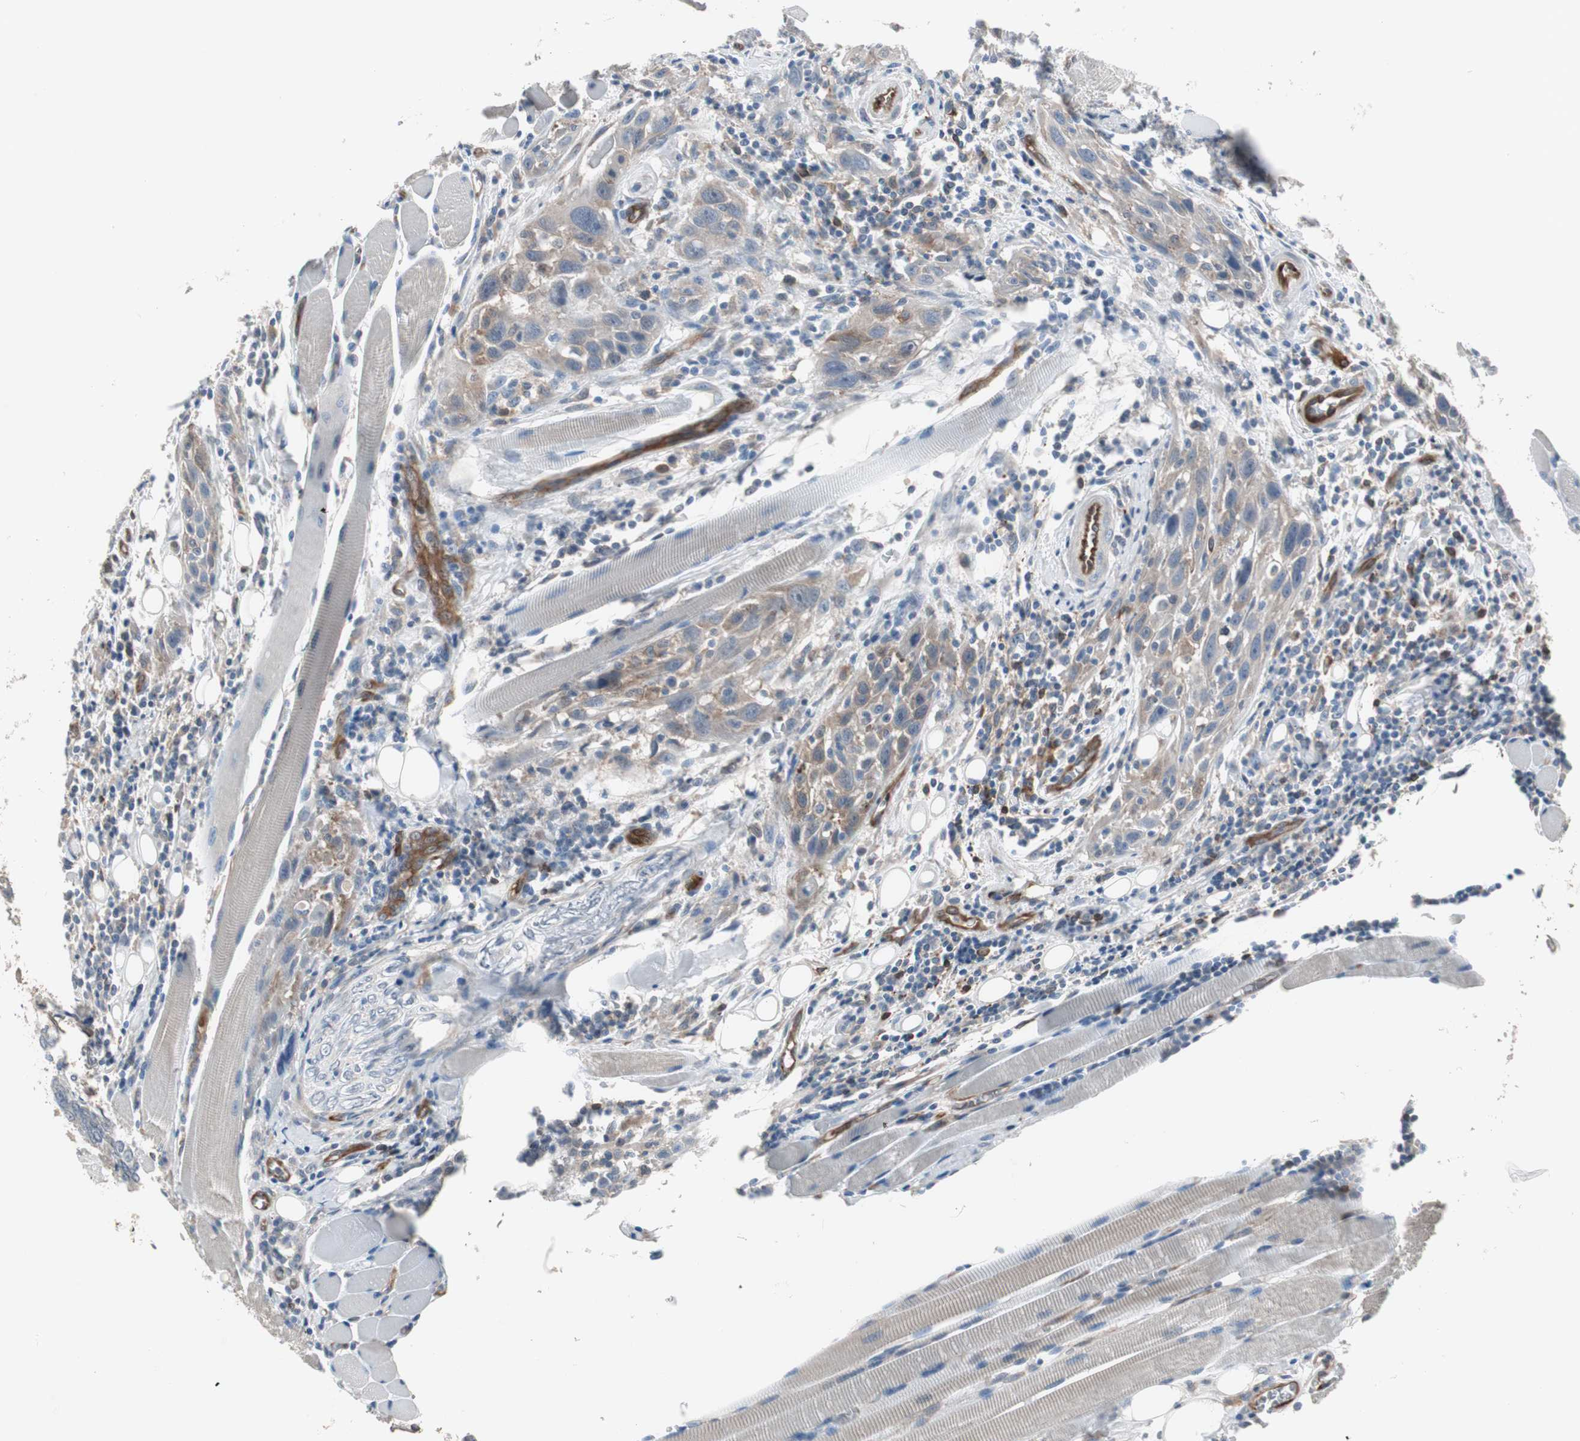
{"staining": {"intensity": "moderate", "quantity": ">75%", "location": "cytoplasmic/membranous"}, "tissue": "head and neck cancer", "cell_type": "Tumor cells", "image_type": "cancer", "snomed": [{"axis": "morphology", "description": "Squamous cell carcinoma, NOS"}, {"axis": "topography", "description": "Oral tissue"}, {"axis": "topography", "description": "Head-Neck"}], "caption": "Moderate cytoplasmic/membranous staining is appreciated in about >75% of tumor cells in head and neck cancer. (DAB IHC with brightfield microscopy, high magnification).", "gene": "SWAP70", "patient": {"sex": "female", "age": 50}}